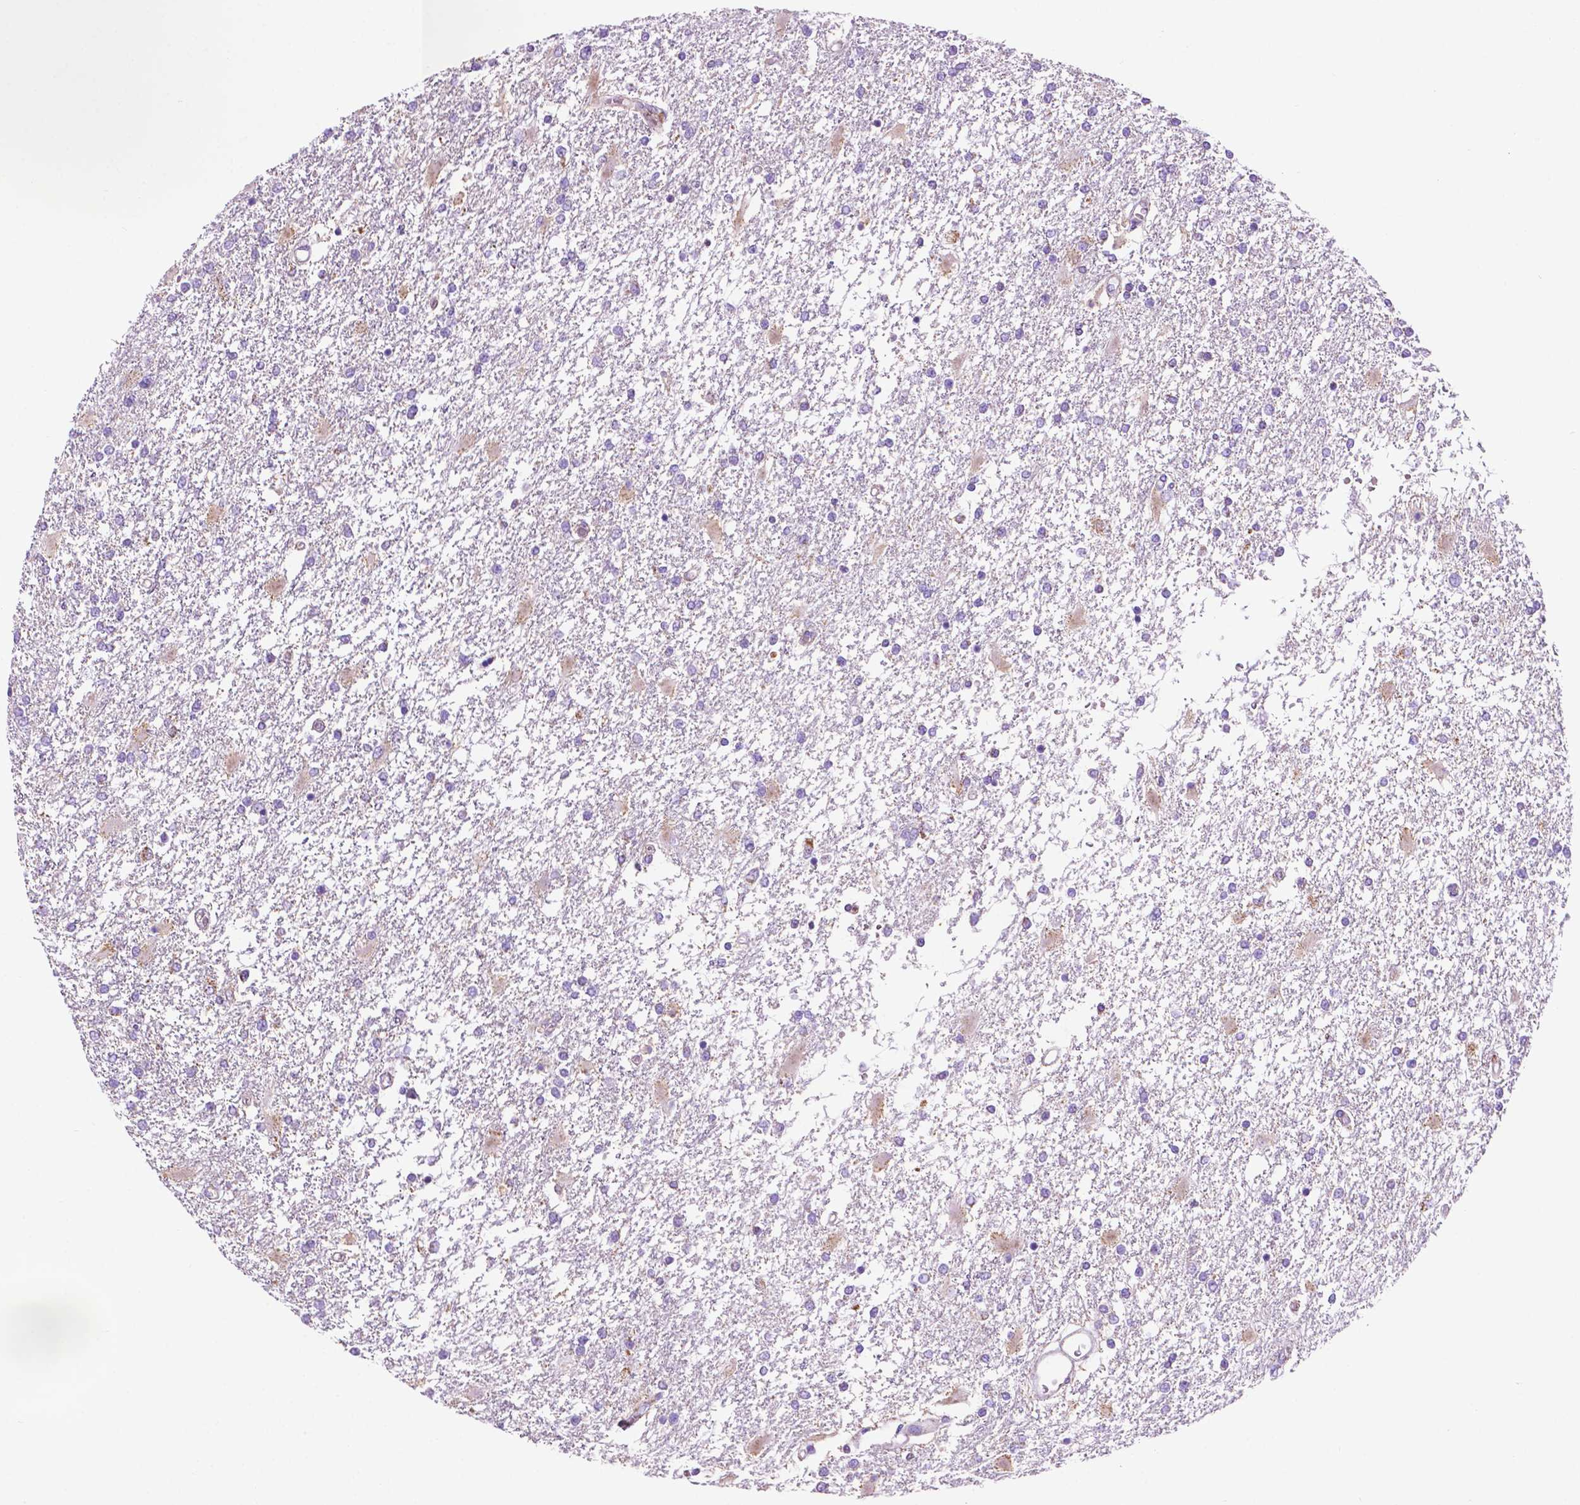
{"staining": {"intensity": "negative", "quantity": "none", "location": "none"}, "tissue": "glioma", "cell_type": "Tumor cells", "image_type": "cancer", "snomed": [{"axis": "morphology", "description": "Glioma, malignant, High grade"}, {"axis": "topography", "description": "Cerebral cortex"}], "caption": "High magnification brightfield microscopy of glioma stained with DAB (3,3'-diaminobenzidine) (brown) and counterstained with hematoxylin (blue): tumor cells show no significant positivity.", "gene": "GDPD5", "patient": {"sex": "male", "age": 79}}